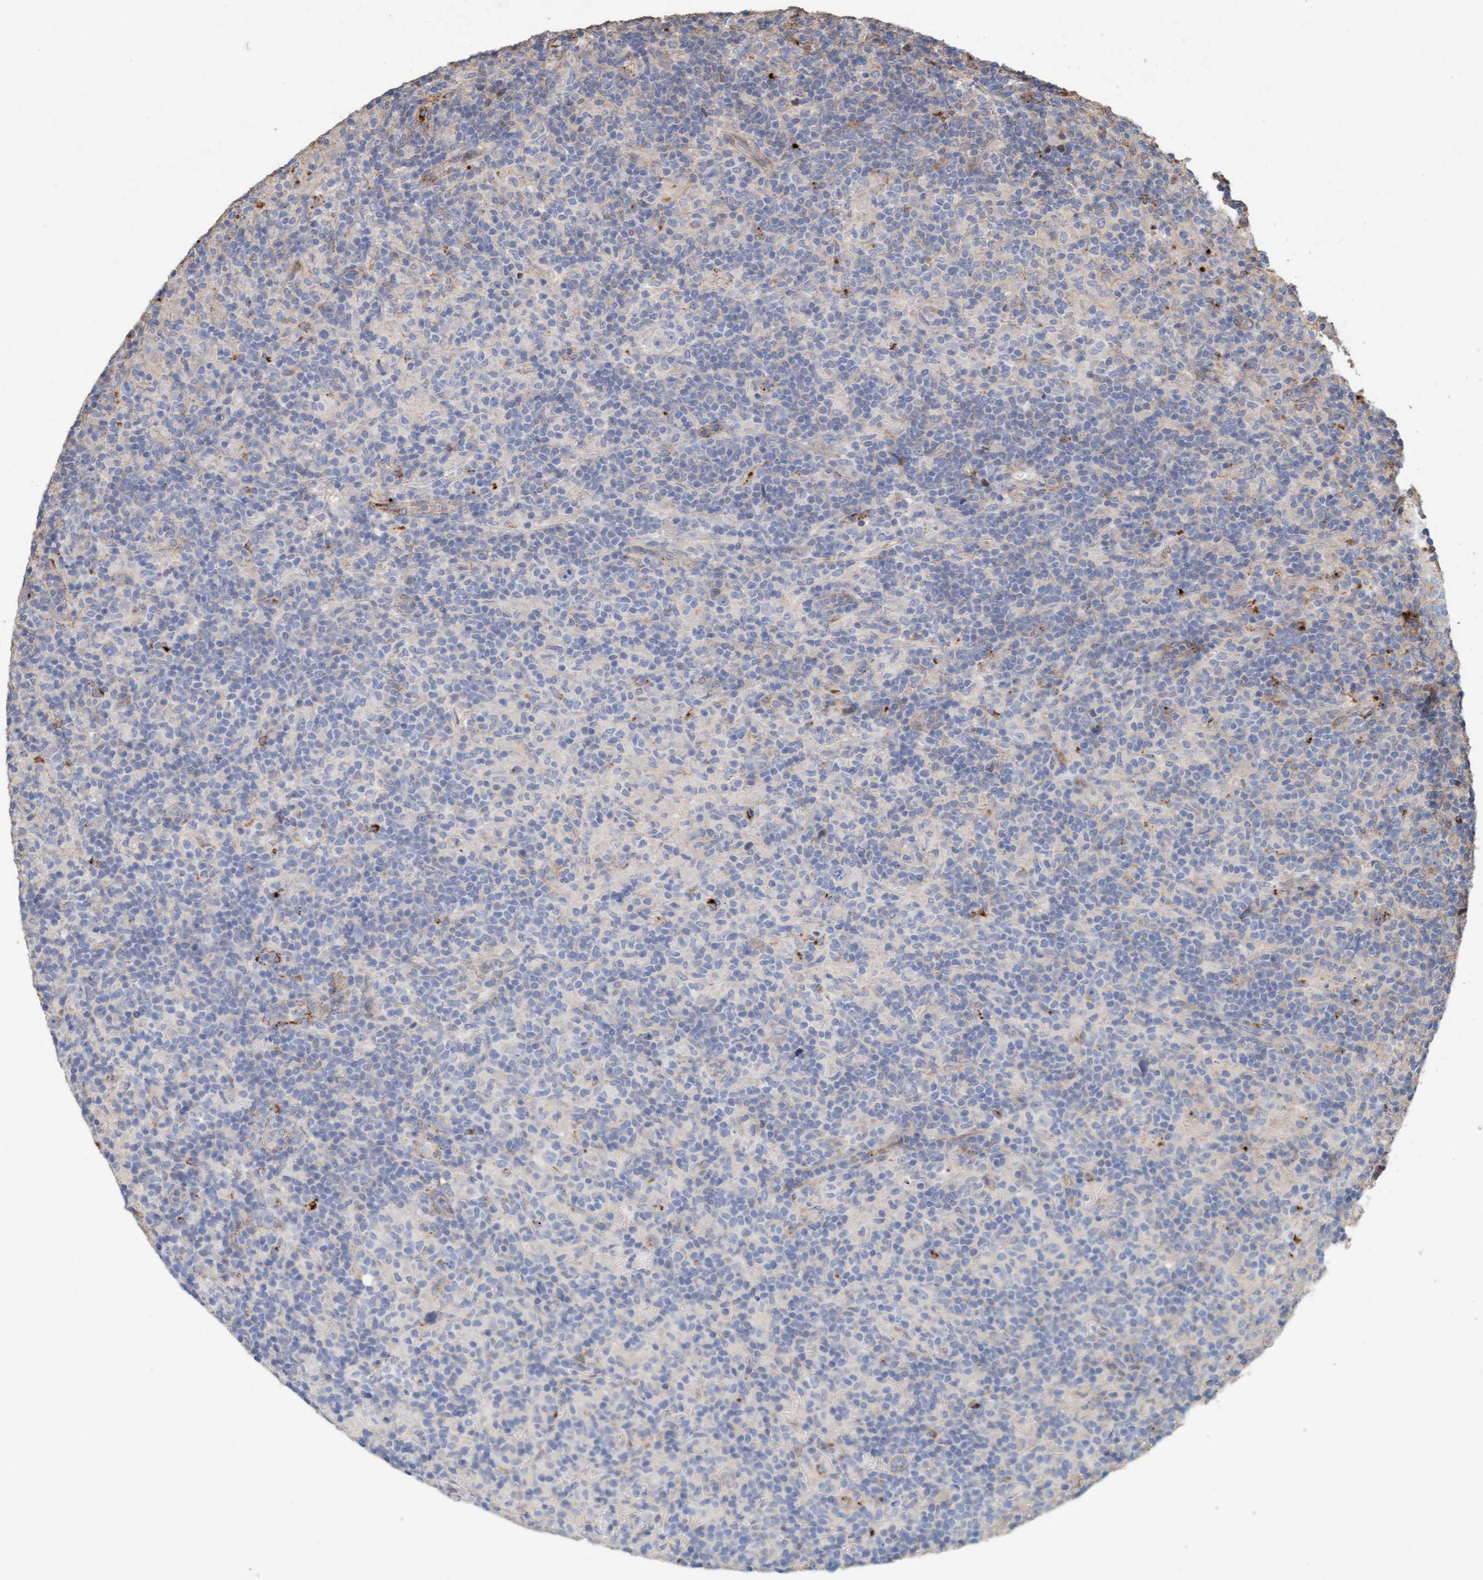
{"staining": {"intensity": "negative", "quantity": "none", "location": "none"}, "tissue": "lymphoma", "cell_type": "Tumor cells", "image_type": "cancer", "snomed": [{"axis": "morphology", "description": "Hodgkin's disease, NOS"}, {"axis": "topography", "description": "Lymph node"}], "caption": "Lymphoma was stained to show a protein in brown. There is no significant staining in tumor cells. (DAB immunohistochemistry (IHC), high magnification).", "gene": "LONRF1", "patient": {"sex": "male", "age": 70}}